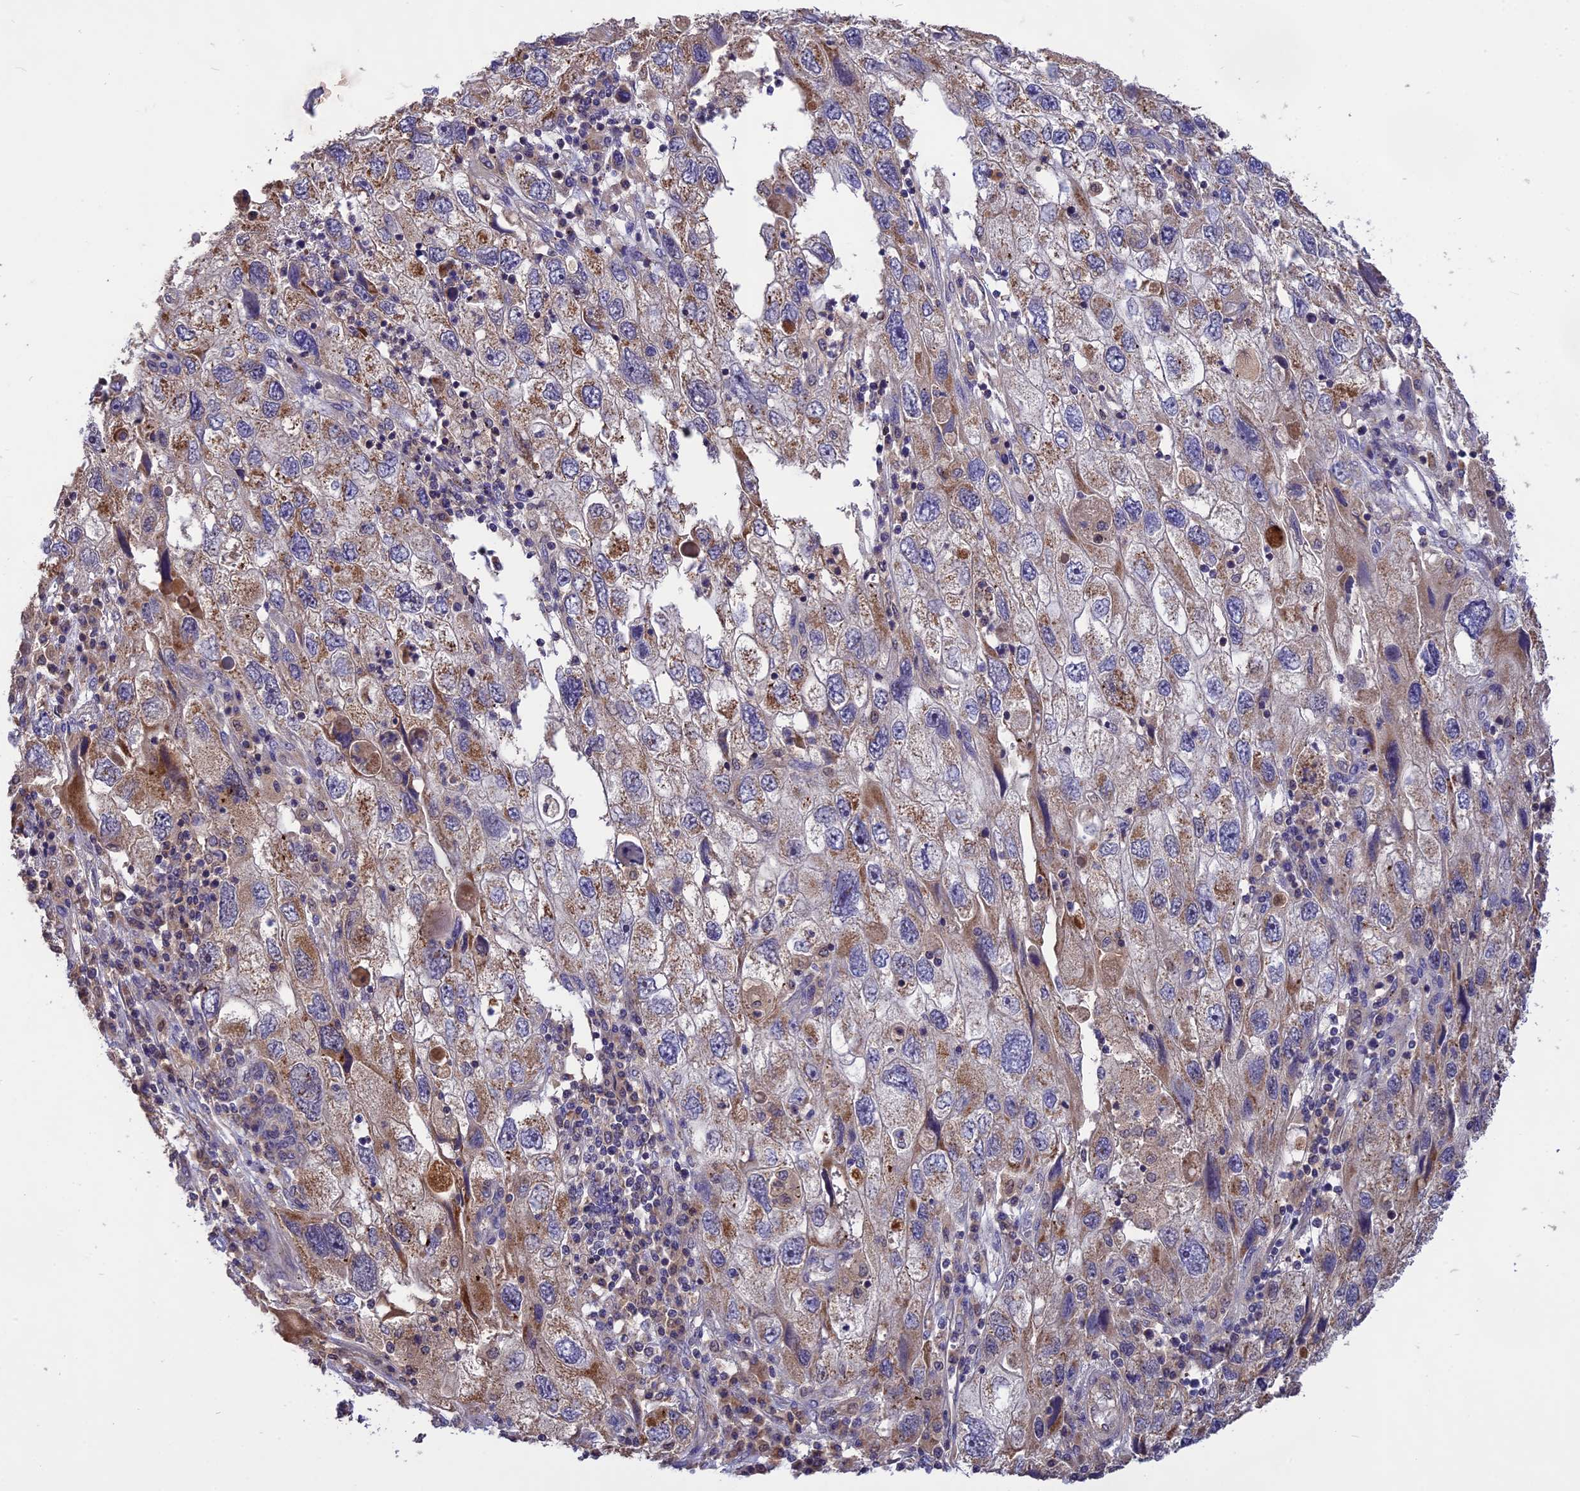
{"staining": {"intensity": "moderate", "quantity": "25%-75%", "location": "cytoplasmic/membranous"}, "tissue": "endometrial cancer", "cell_type": "Tumor cells", "image_type": "cancer", "snomed": [{"axis": "morphology", "description": "Adenocarcinoma, NOS"}, {"axis": "topography", "description": "Endometrium"}], "caption": "Immunohistochemistry of human endometrial adenocarcinoma reveals medium levels of moderate cytoplasmic/membranous expression in about 25%-75% of tumor cells. (IHC, brightfield microscopy, high magnification).", "gene": "NUDT8", "patient": {"sex": "female", "age": 49}}